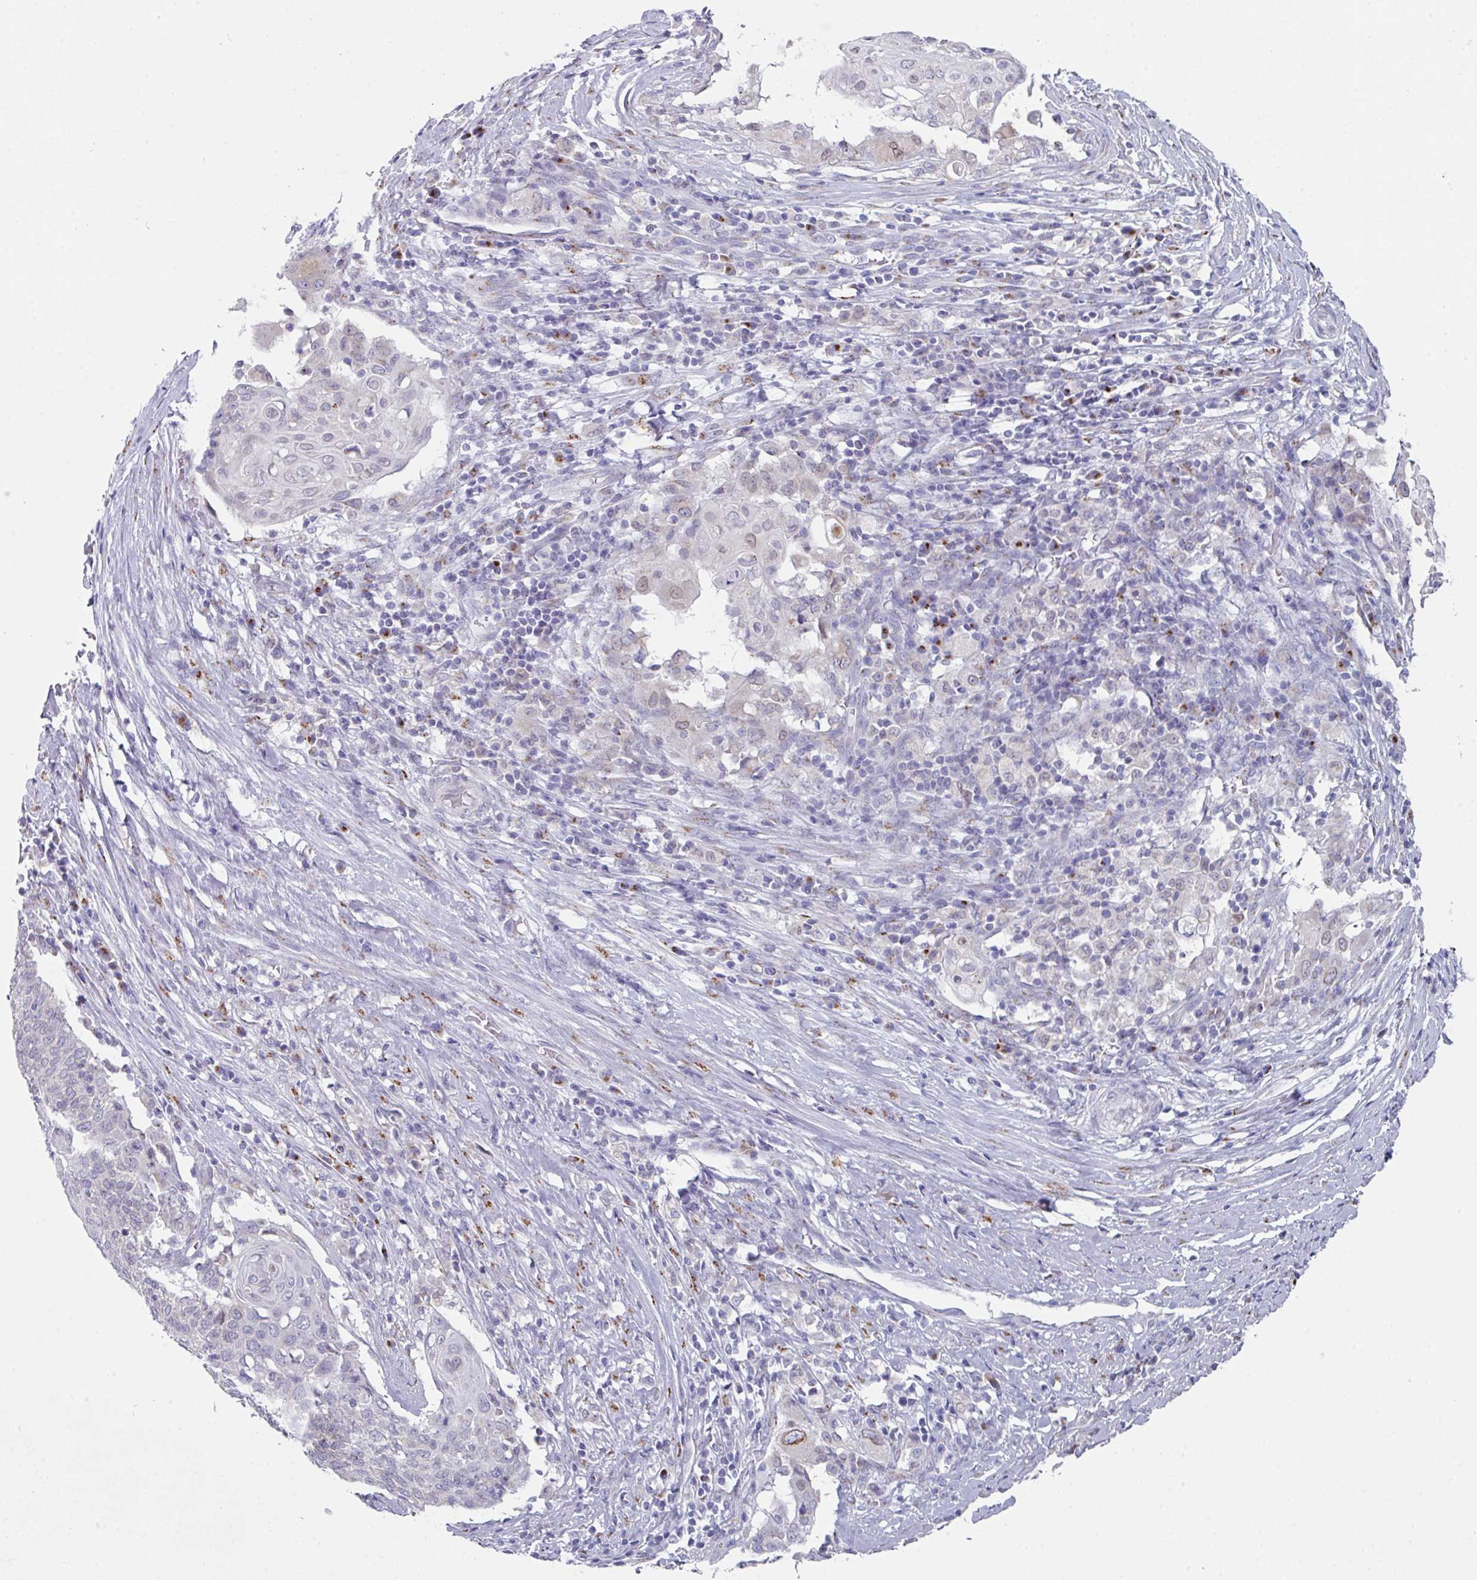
{"staining": {"intensity": "negative", "quantity": "none", "location": "none"}, "tissue": "cervical cancer", "cell_type": "Tumor cells", "image_type": "cancer", "snomed": [{"axis": "morphology", "description": "Squamous cell carcinoma, NOS"}, {"axis": "topography", "description": "Cervix"}], "caption": "DAB immunohistochemical staining of cervical squamous cell carcinoma reveals no significant staining in tumor cells. (Stains: DAB immunohistochemistry with hematoxylin counter stain, Microscopy: brightfield microscopy at high magnification).", "gene": "VKORC1L1", "patient": {"sex": "female", "age": 39}}